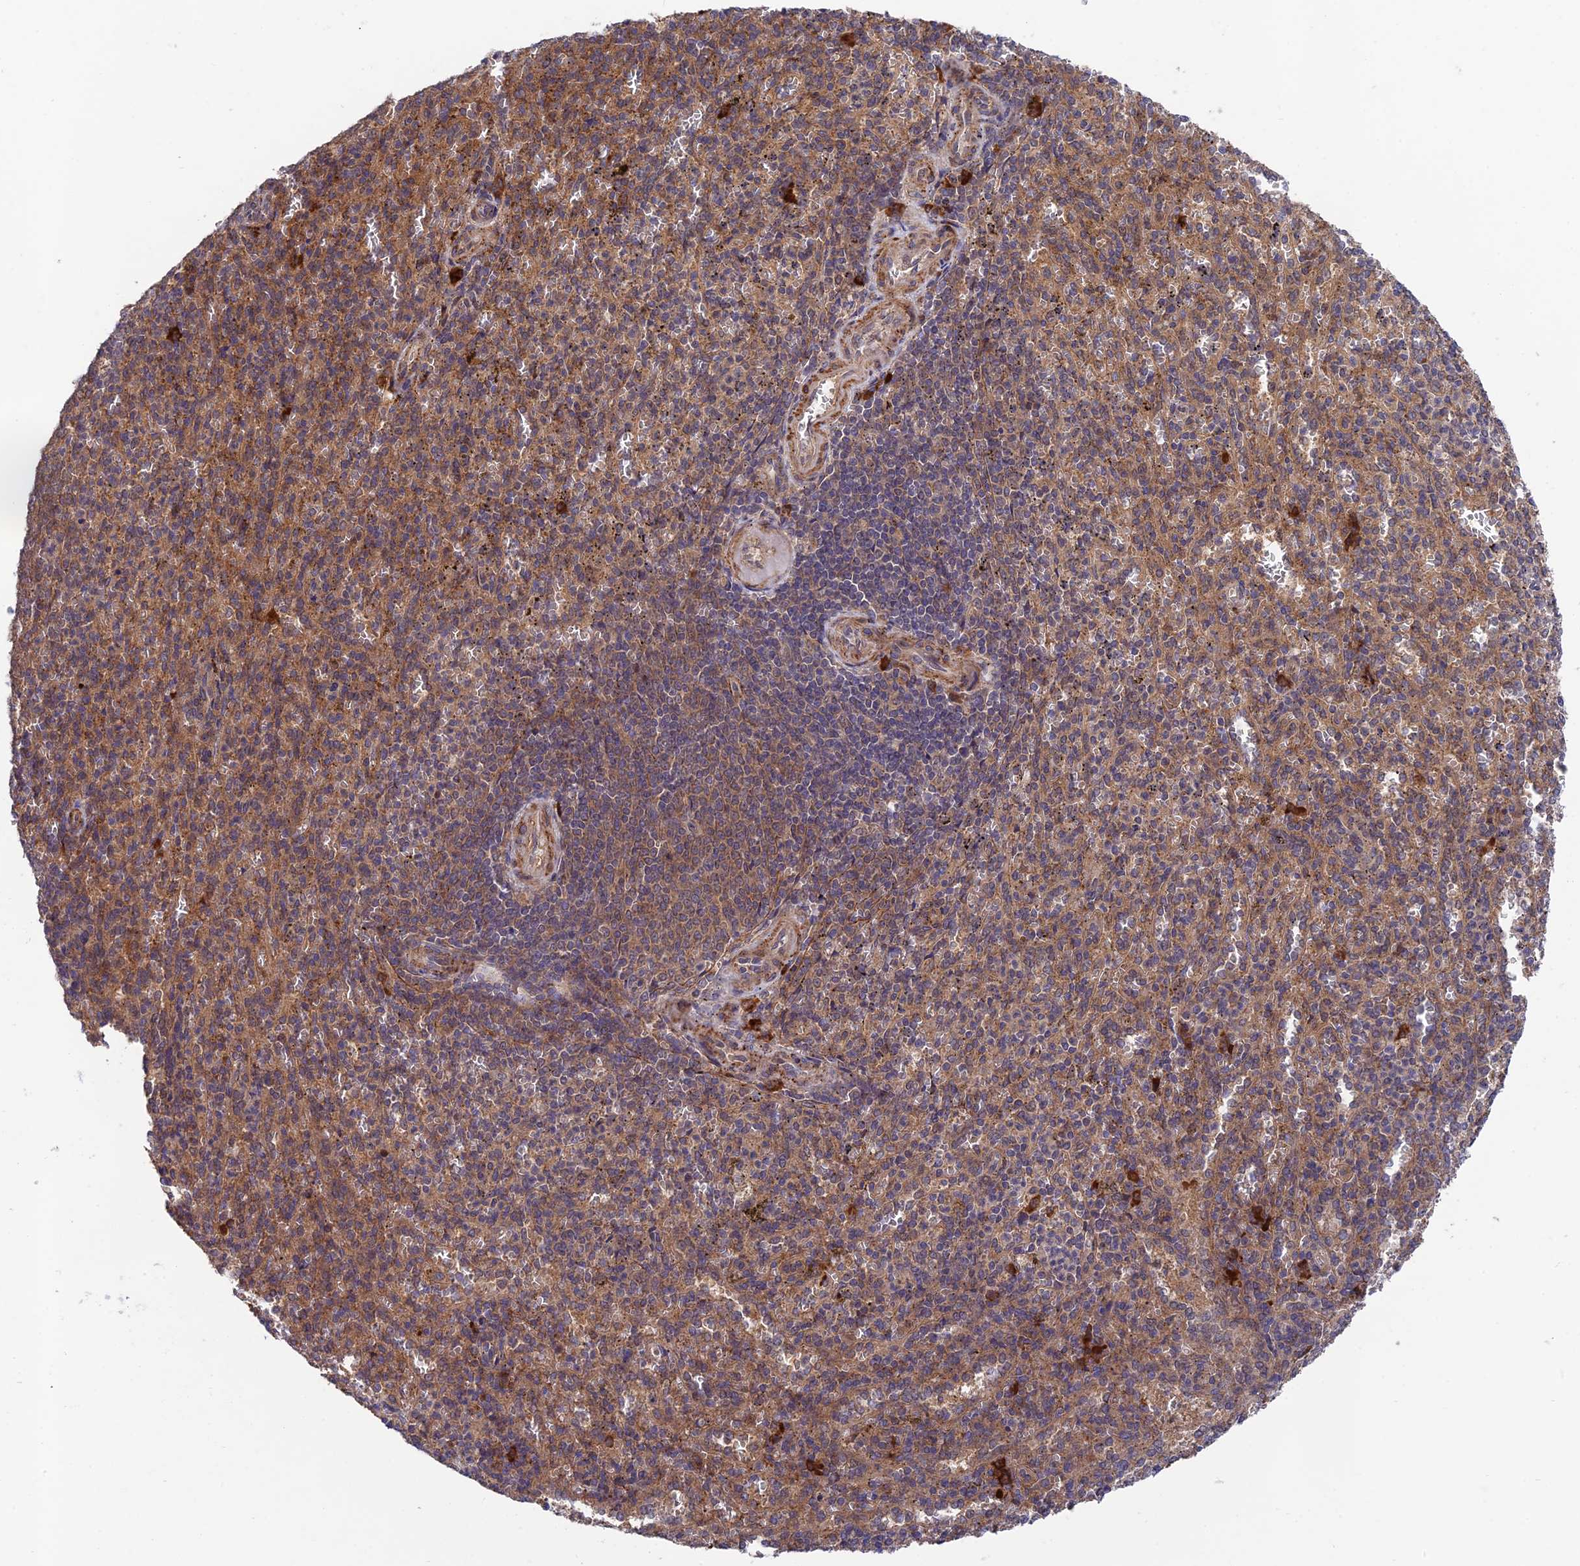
{"staining": {"intensity": "strong", "quantity": "<25%", "location": "cytoplasmic/membranous"}, "tissue": "spleen", "cell_type": "Cells in red pulp", "image_type": "normal", "snomed": [{"axis": "morphology", "description": "Normal tissue, NOS"}, {"axis": "topography", "description": "Spleen"}], "caption": "Immunohistochemical staining of benign spleen shows <25% levels of strong cytoplasmic/membranous protein expression in about <25% of cells in red pulp.", "gene": "UROS", "patient": {"sex": "female", "age": 21}}